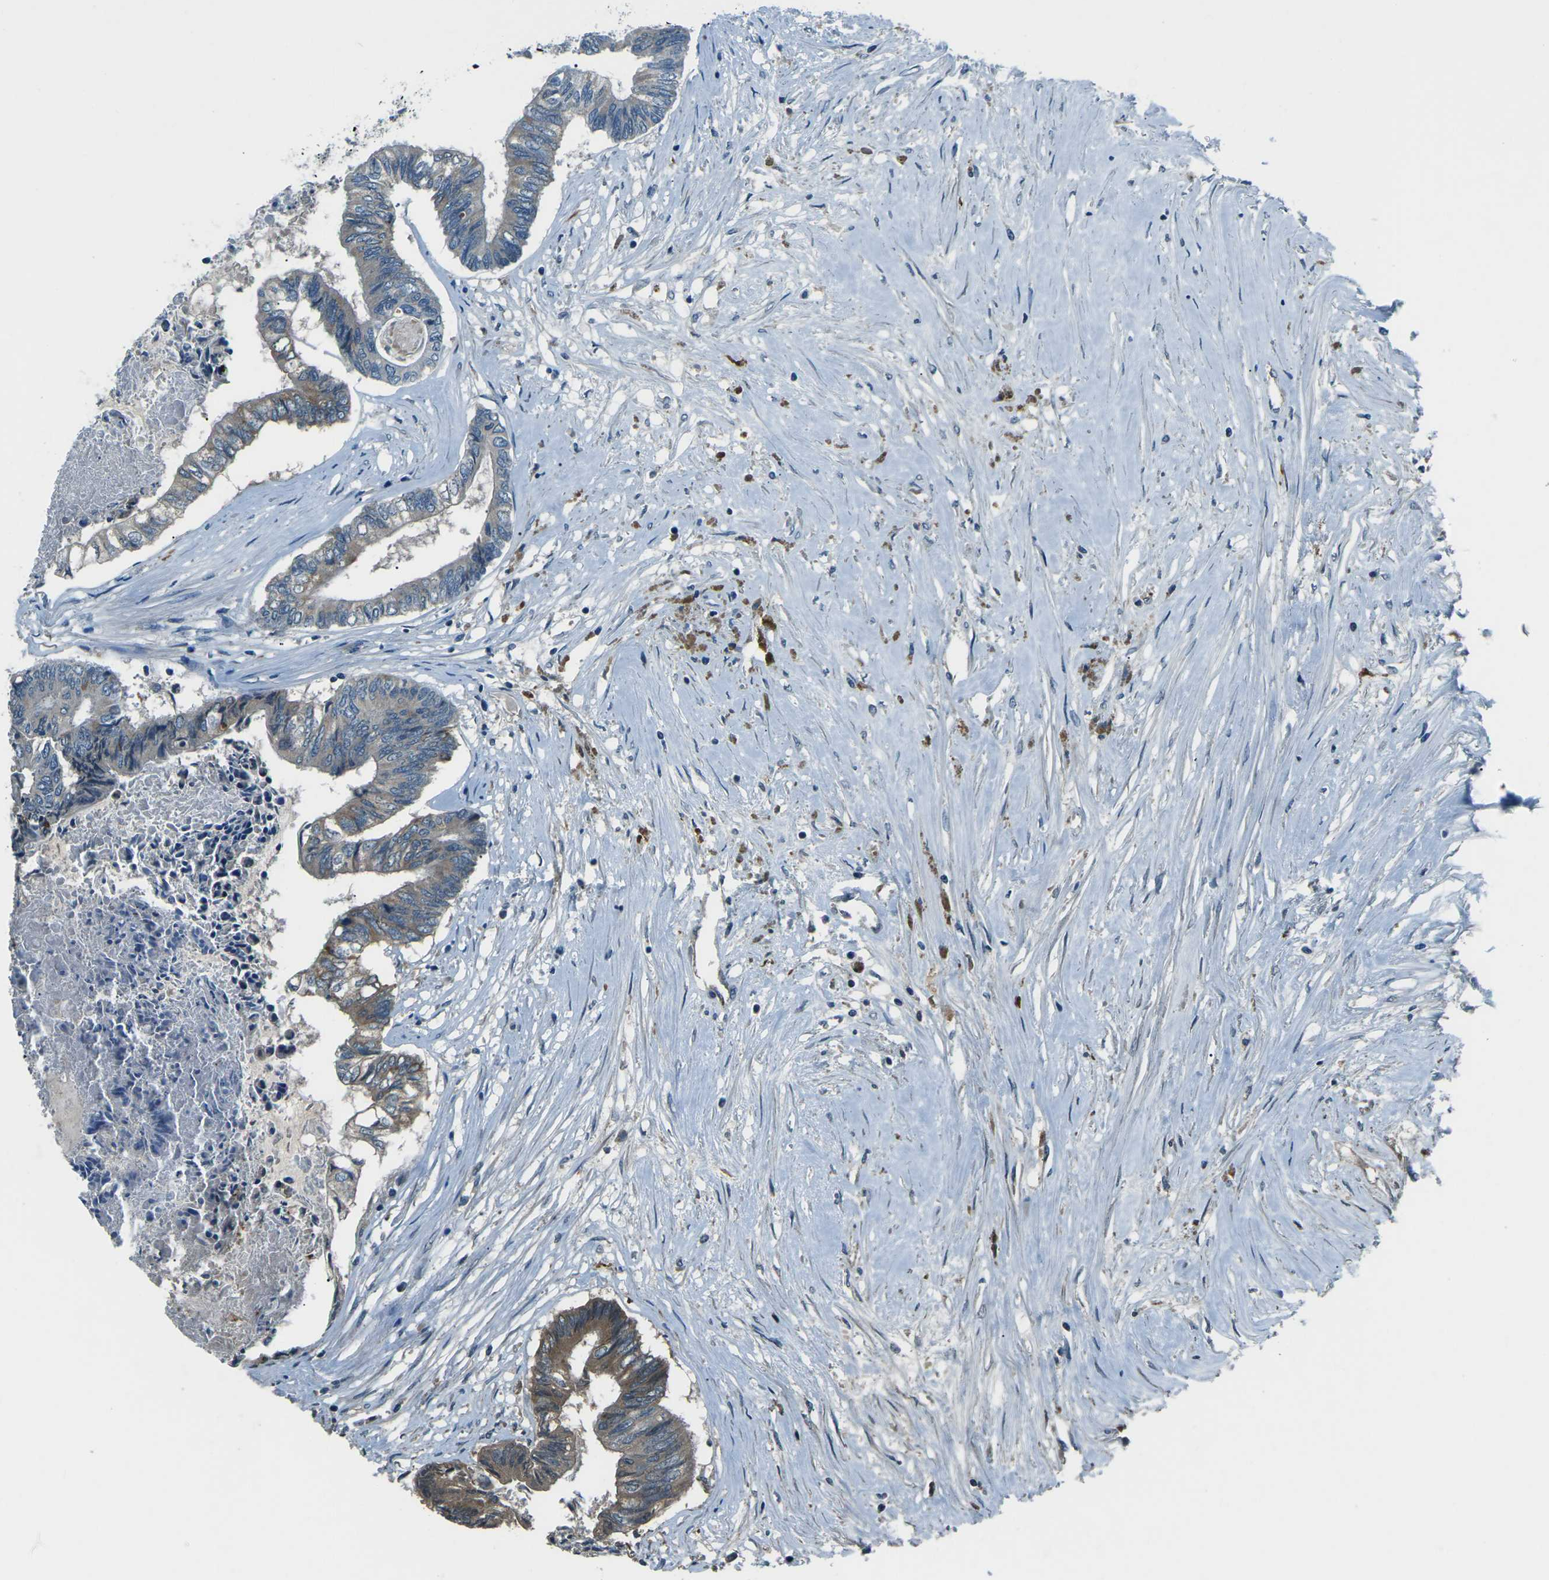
{"staining": {"intensity": "moderate", "quantity": "<25%", "location": "cytoplasmic/membranous"}, "tissue": "colorectal cancer", "cell_type": "Tumor cells", "image_type": "cancer", "snomed": [{"axis": "morphology", "description": "Adenocarcinoma, NOS"}, {"axis": "topography", "description": "Rectum"}], "caption": "Immunohistochemistry (DAB) staining of human colorectal cancer reveals moderate cytoplasmic/membranous protein expression in about <25% of tumor cells. The staining was performed using DAB, with brown indicating positive protein expression. Nuclei are stained blue with hematoxylin.", "gene": "AFAP1", "patient": {"sex": "male", "age": 63}}